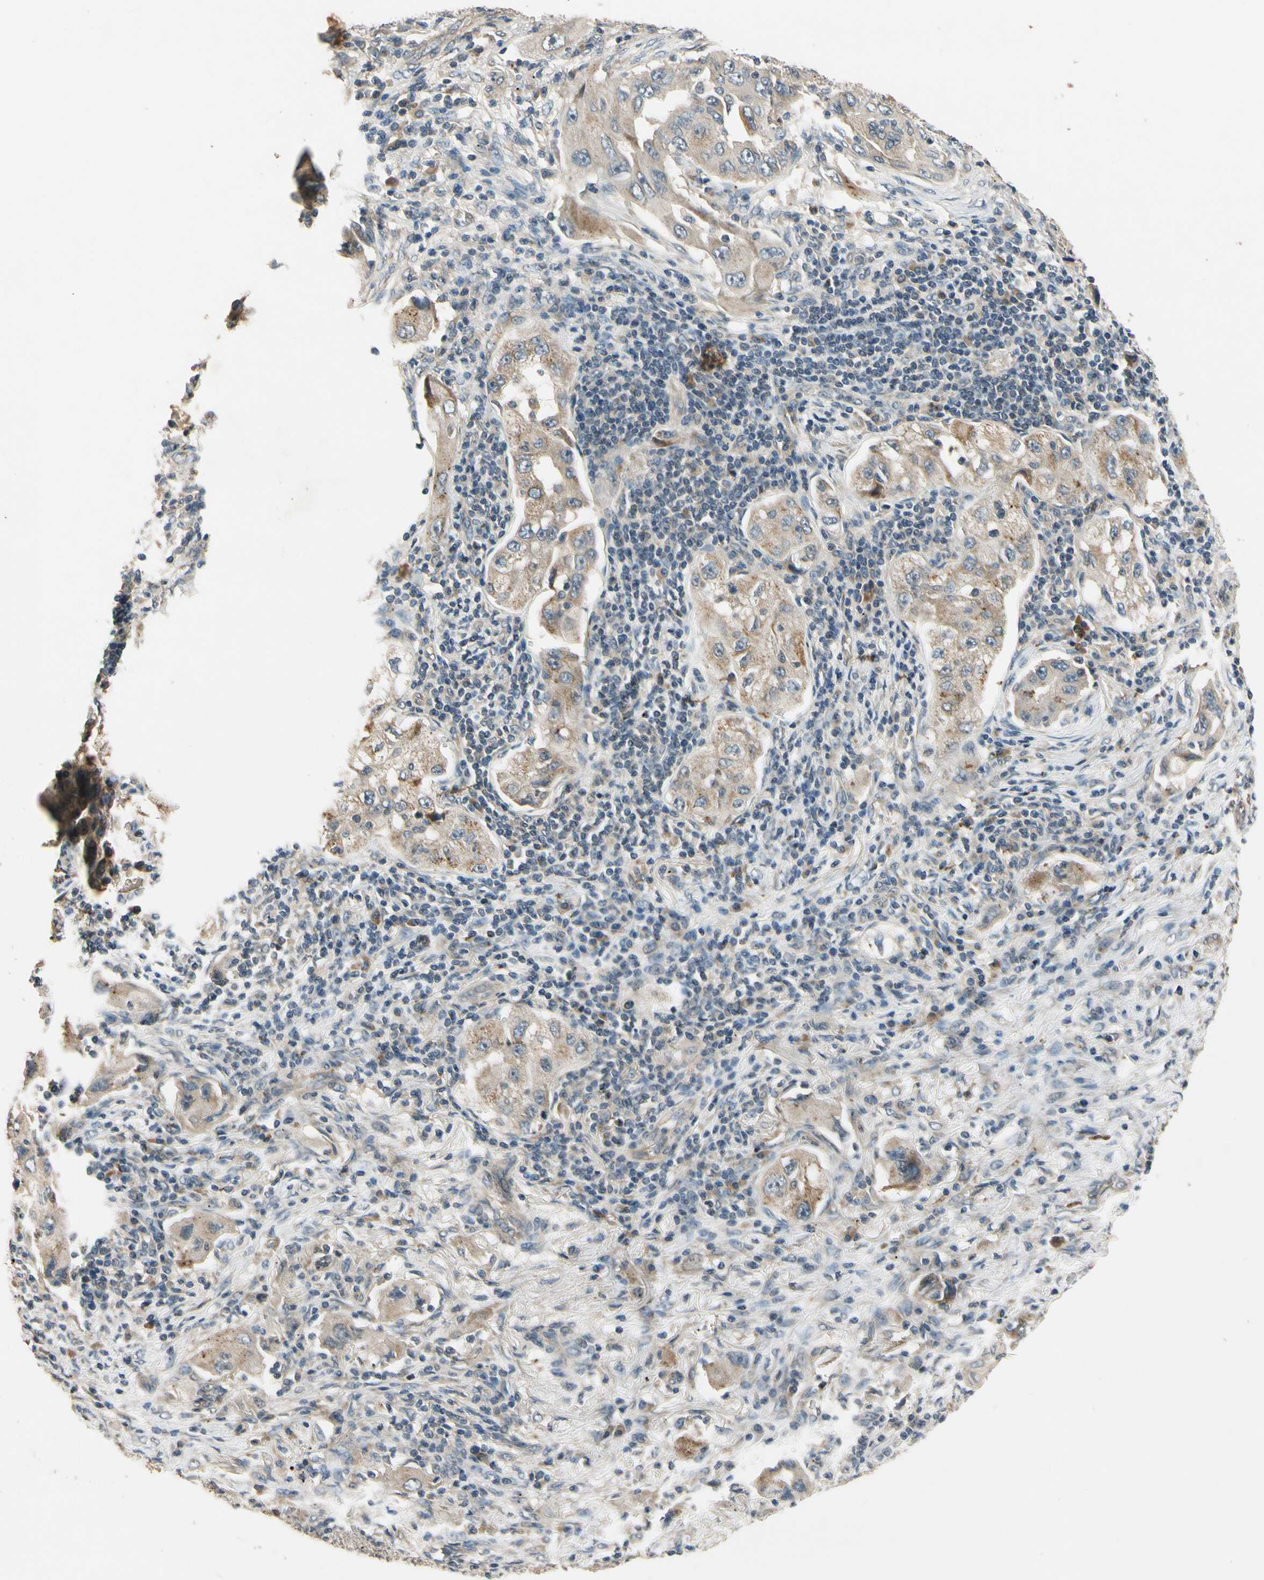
{"staining": {"intensity": "weak", "quantity": "25%-75%", "location": "cytoplasmic/membranous"}, "tissue": "lung cancer", "cell_type": "Tumor cells", "image_type": "cancer", "snomed": [{"axis": "morphology", "description": "Adenocarcinoma, NOS"}, {"axis": "topography", "description": "Lung"}], "caption": "Brown immunohistochemical staining in human adenocarcinoma (lung) shows weak cytoplasmic/membranous expression in about 25%-75% of tumor cells. The protein is shown in brown color, while the nuclei are stained blue.", "gene": "ALKBH3", "patient": {"sex": "female", "age": 65}}